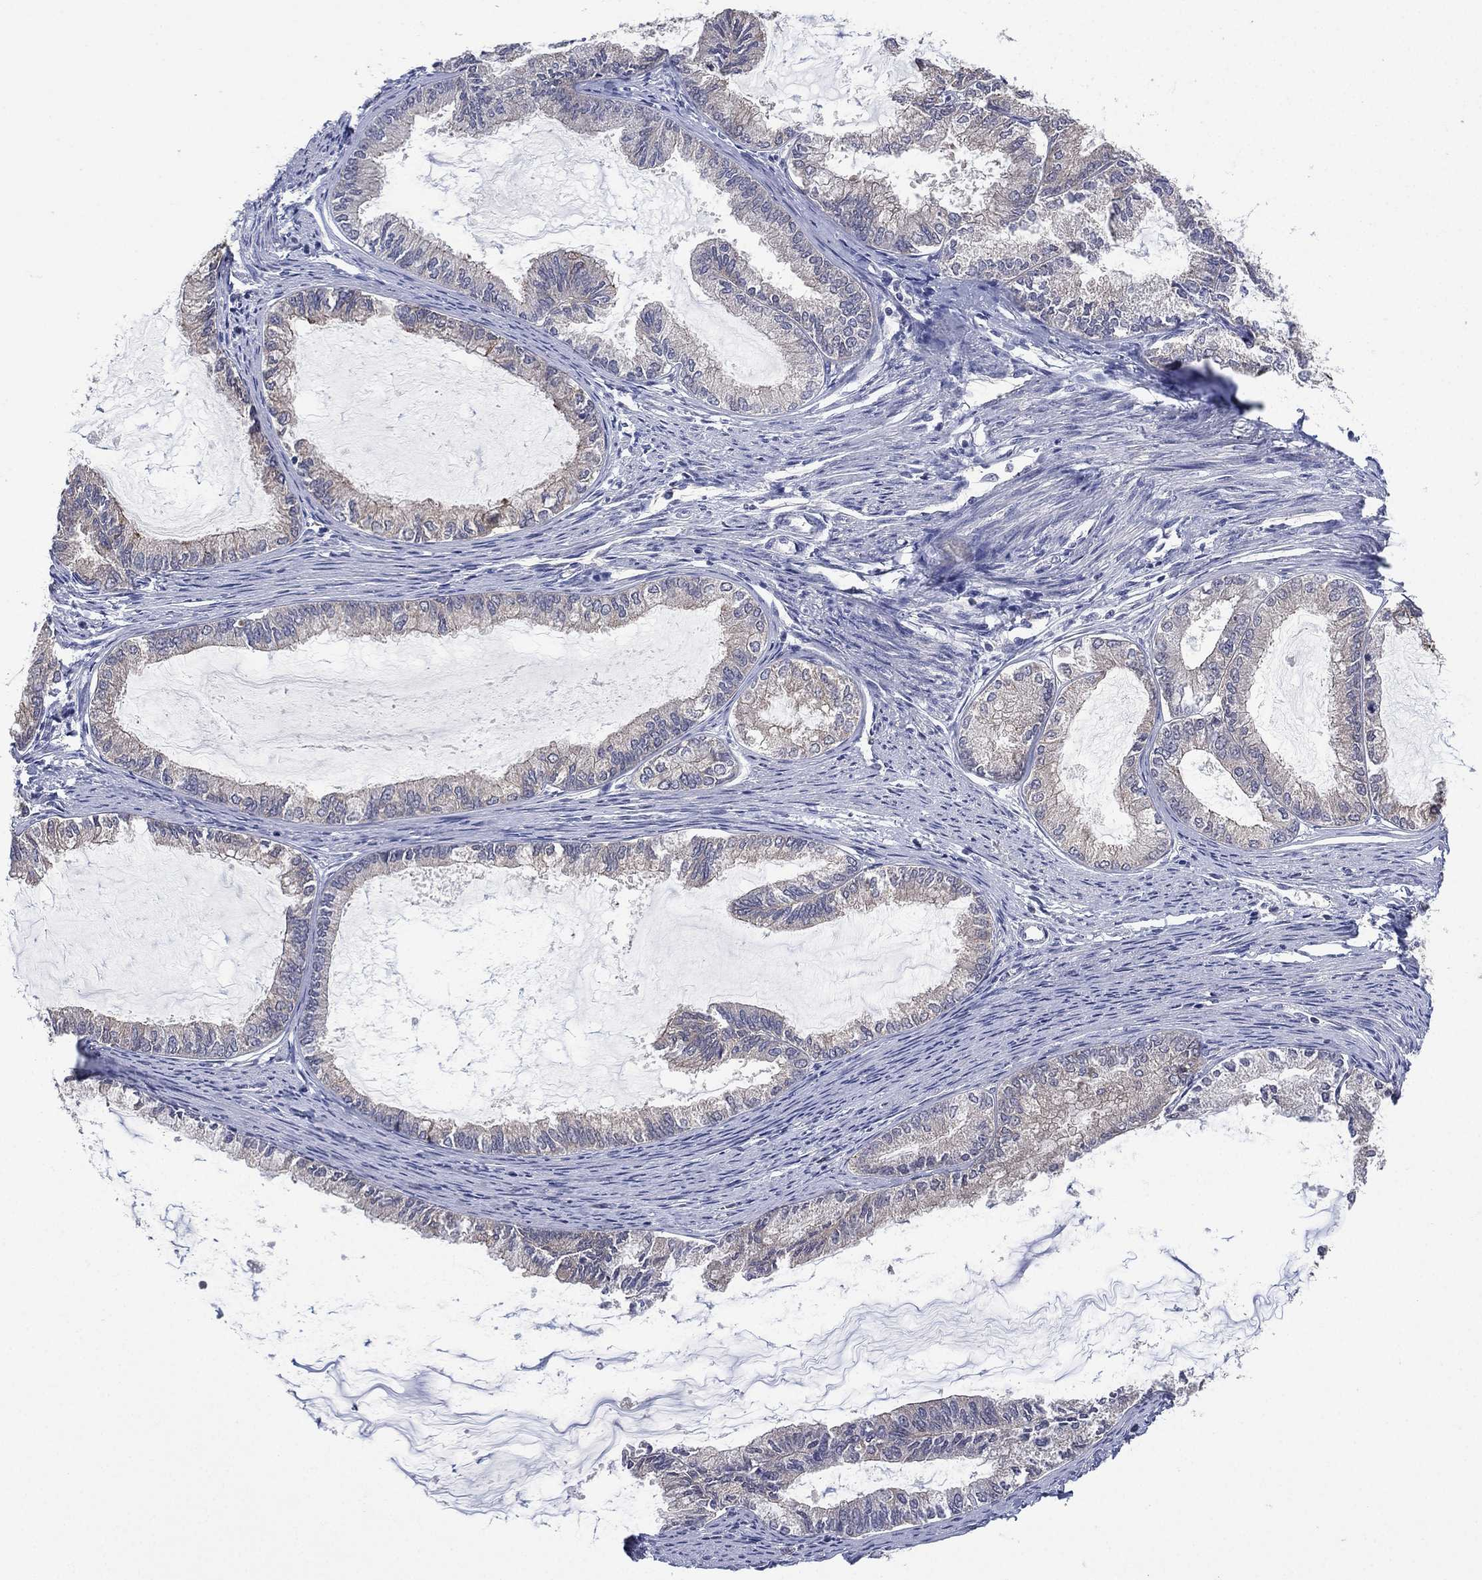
{"staining": {"intensity": "negative", "quantity": "none", "location": "none"}, "tissue": "endometrial cancer", "cell_type": "Tumor cells", "image_type": "cancer", "snomed": [{"axis": "morphology", "description": "Adenocarcinoma, NOS"}, {"axis": "topography", "description": "Endometrium"}], "caption": "Immunohistochemistry (IHC) image of human endometrial cancer stained for a protein (brown), which exhibits no staining in tumor cells.", "gene": "MPP7", "patient": {"sex": "female", "age": 86}}